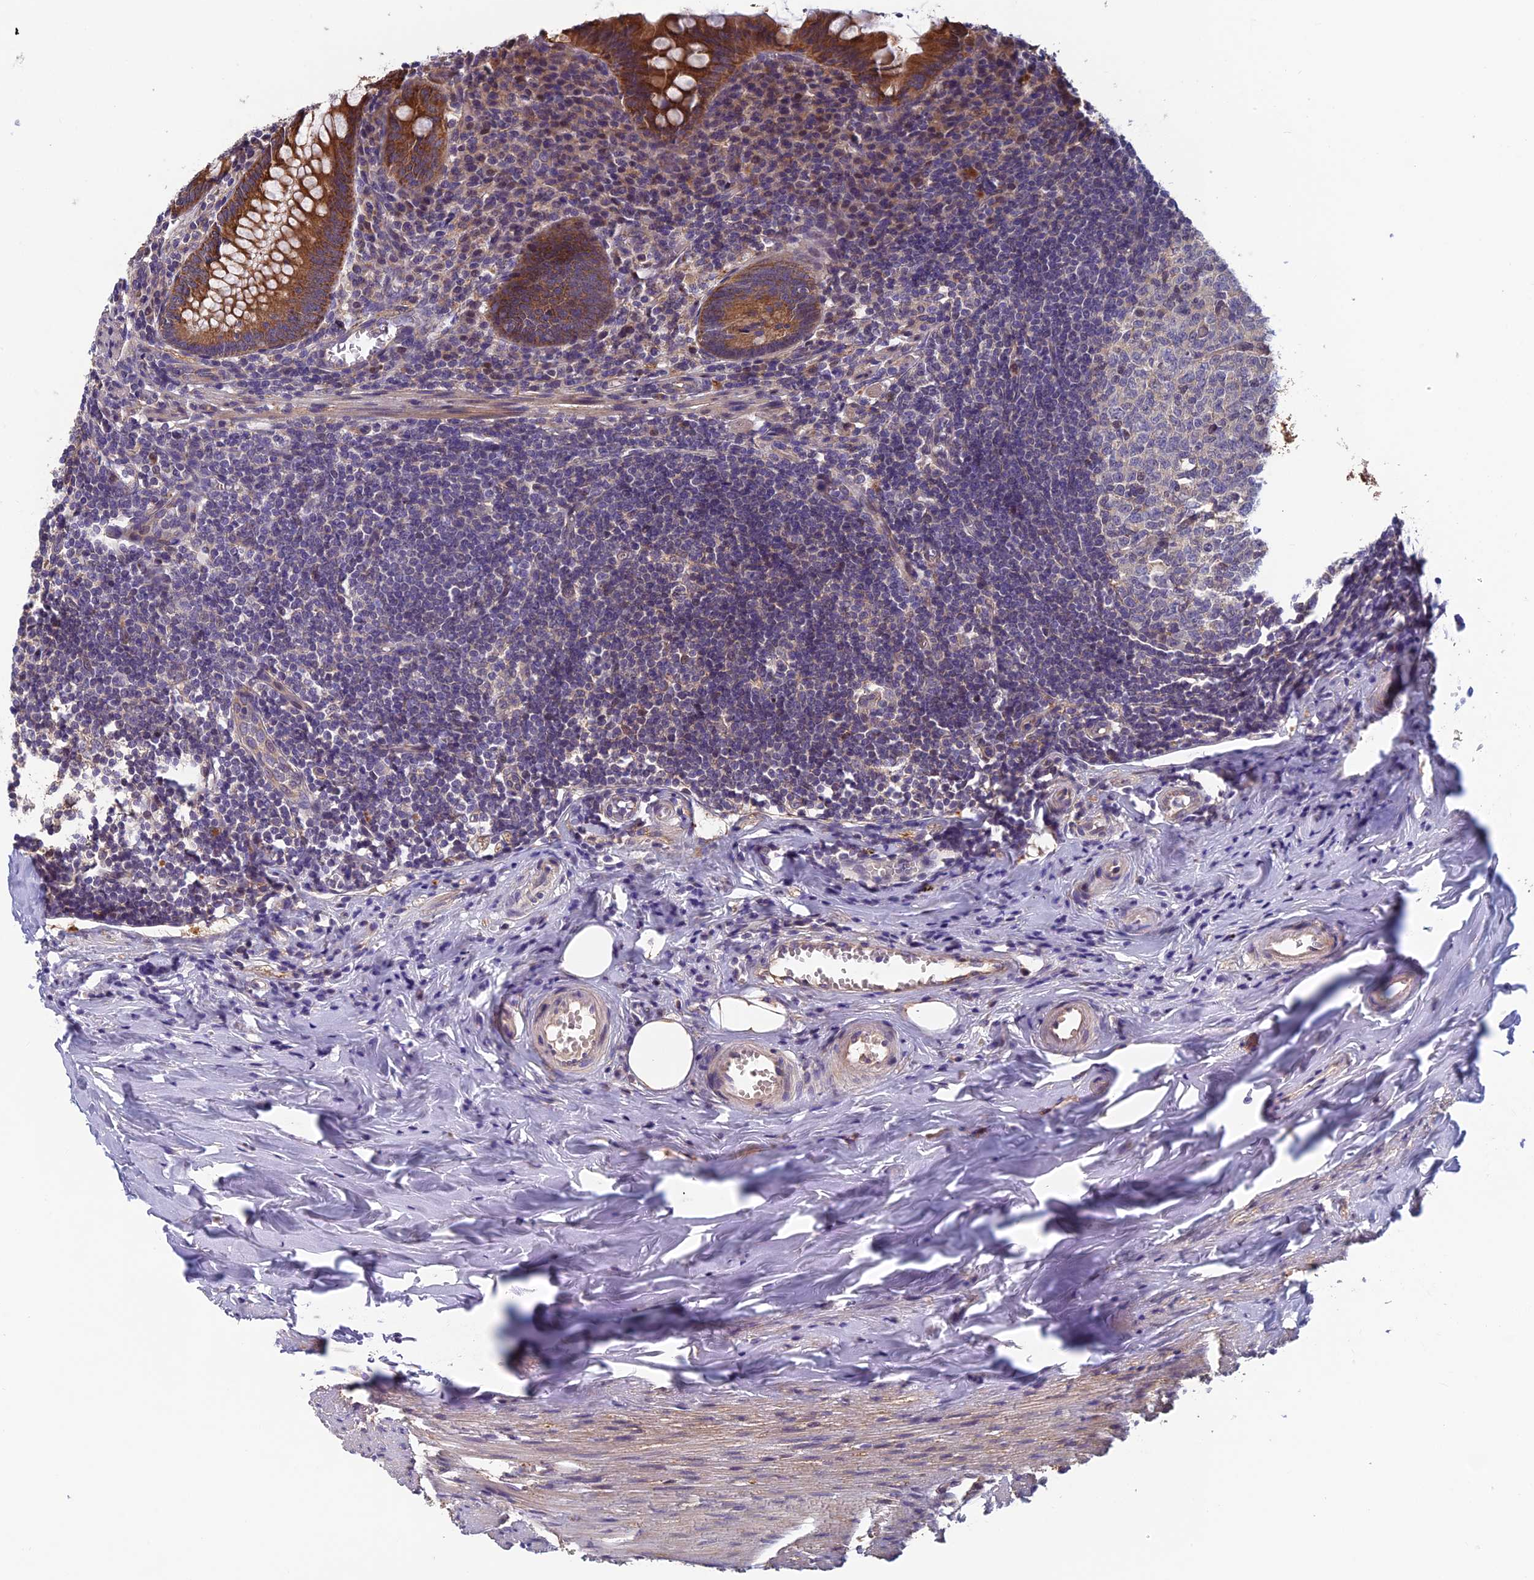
{"staining": {"intensity": "strong", "quantity": ">75%", "location": "cytoplasmic/membranous"}, "tissue": "appendix", "cell_type": "Glandular cells", "image_type": "normal", "snomed": [{"axis": "morphology", "description": "Normal tissue, NOS"}, {"axis": "topography", "description": "Appendix"}], "caption": "An image of appendix stained for a protein exhibits strong cytoplasmic/membranous brown staining in glandular cells. Using DAB (brown) and hematoxylin (blue) stains, captured at high magnification using brightfield microscopy.", "gene": "HECA", "patient": {"sex": "female", "age": 51}}